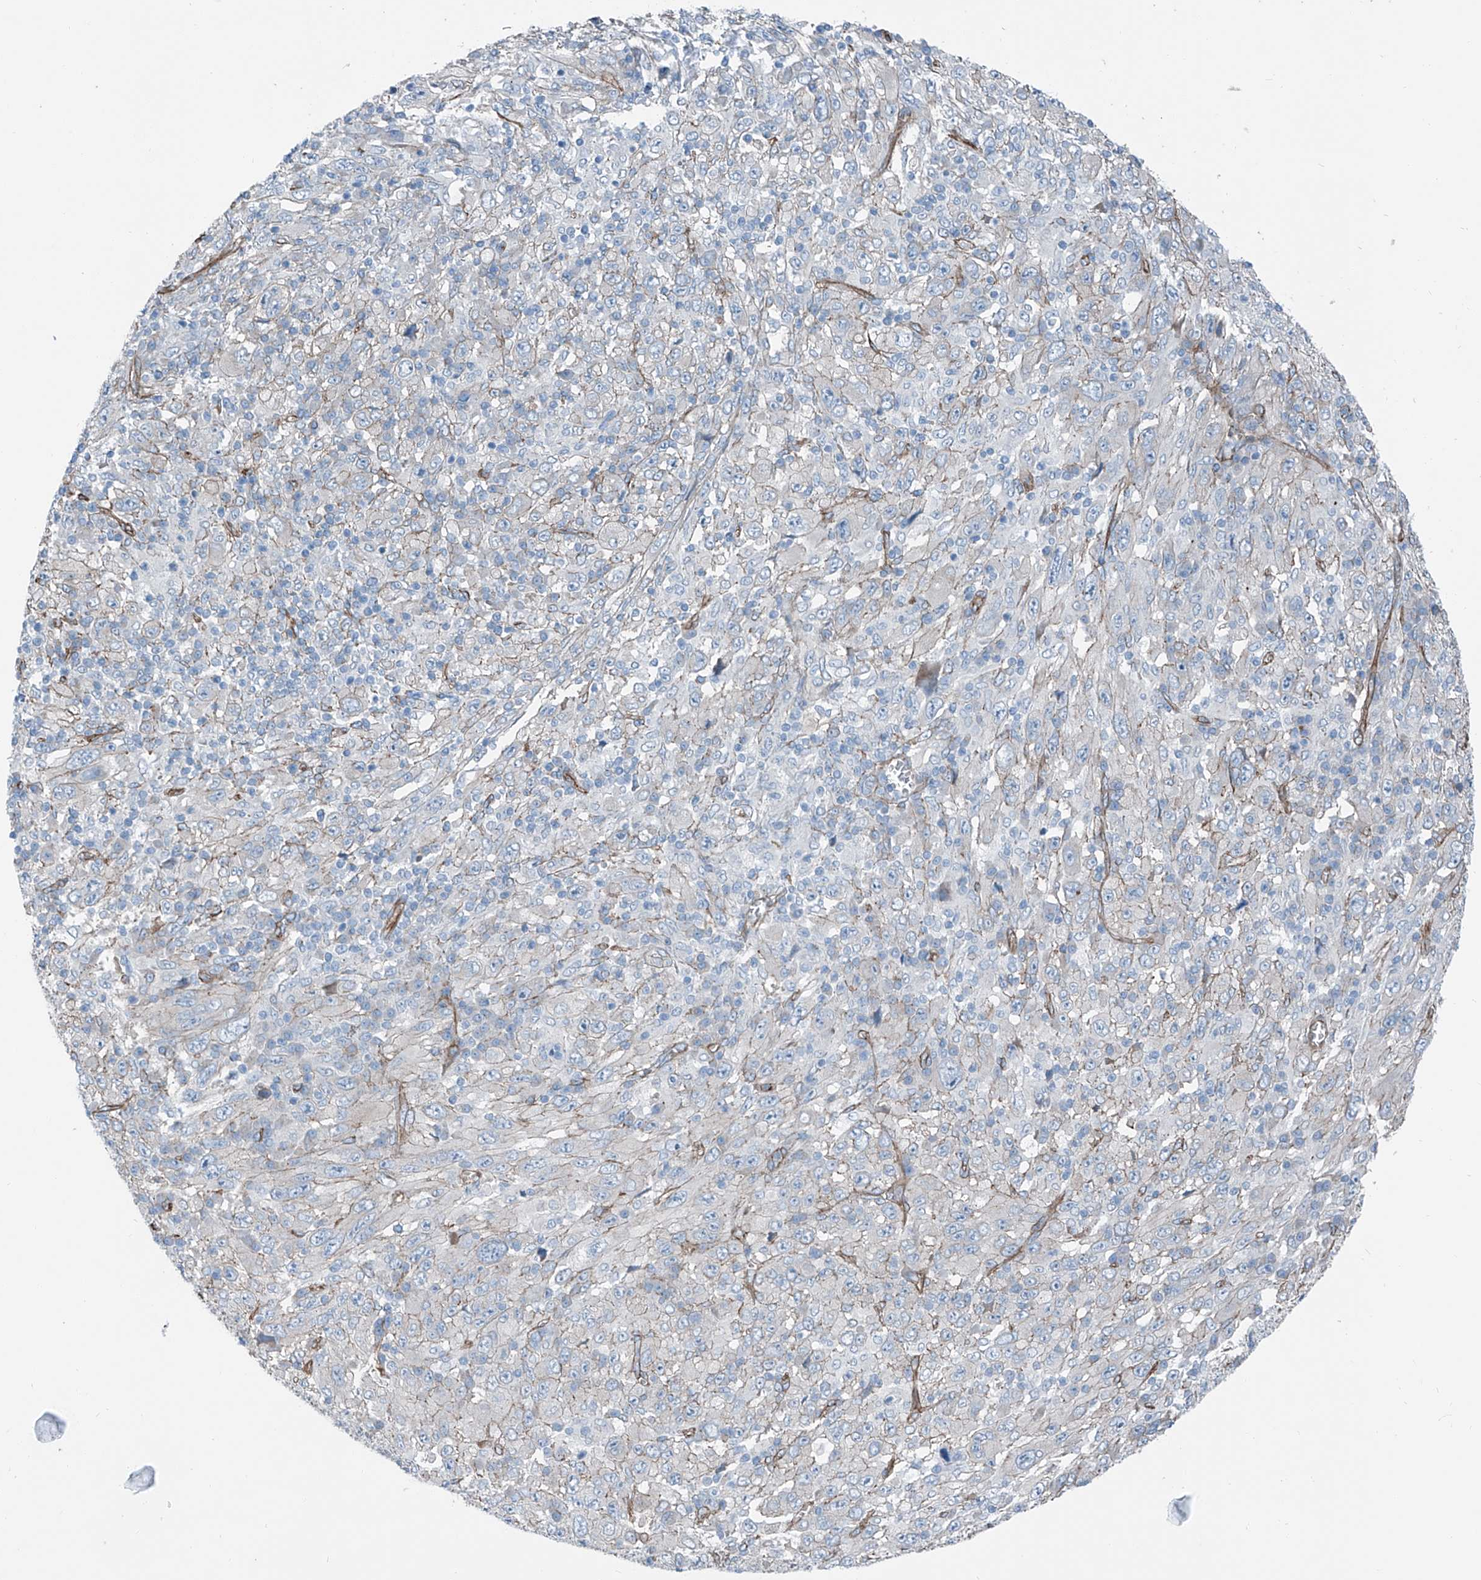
{"staining": {"intensity": "negative", "quantity": "none", "location": "none"}, "tissue": "melanoma", "cell_type": "Tumor cells", "image_type": "cancer", "snomed": [{"axis": "morphology", "description": "Malignant melanoma, Metastatic site"}, {"axis": "topography", "description": "Skin"}], "caption": "Tumor cells are negative for brown protein staining in malignant melanoma (metastatic site).", "gene": "THEMIS2", "patient": {"sex": "female", "age": 56}}